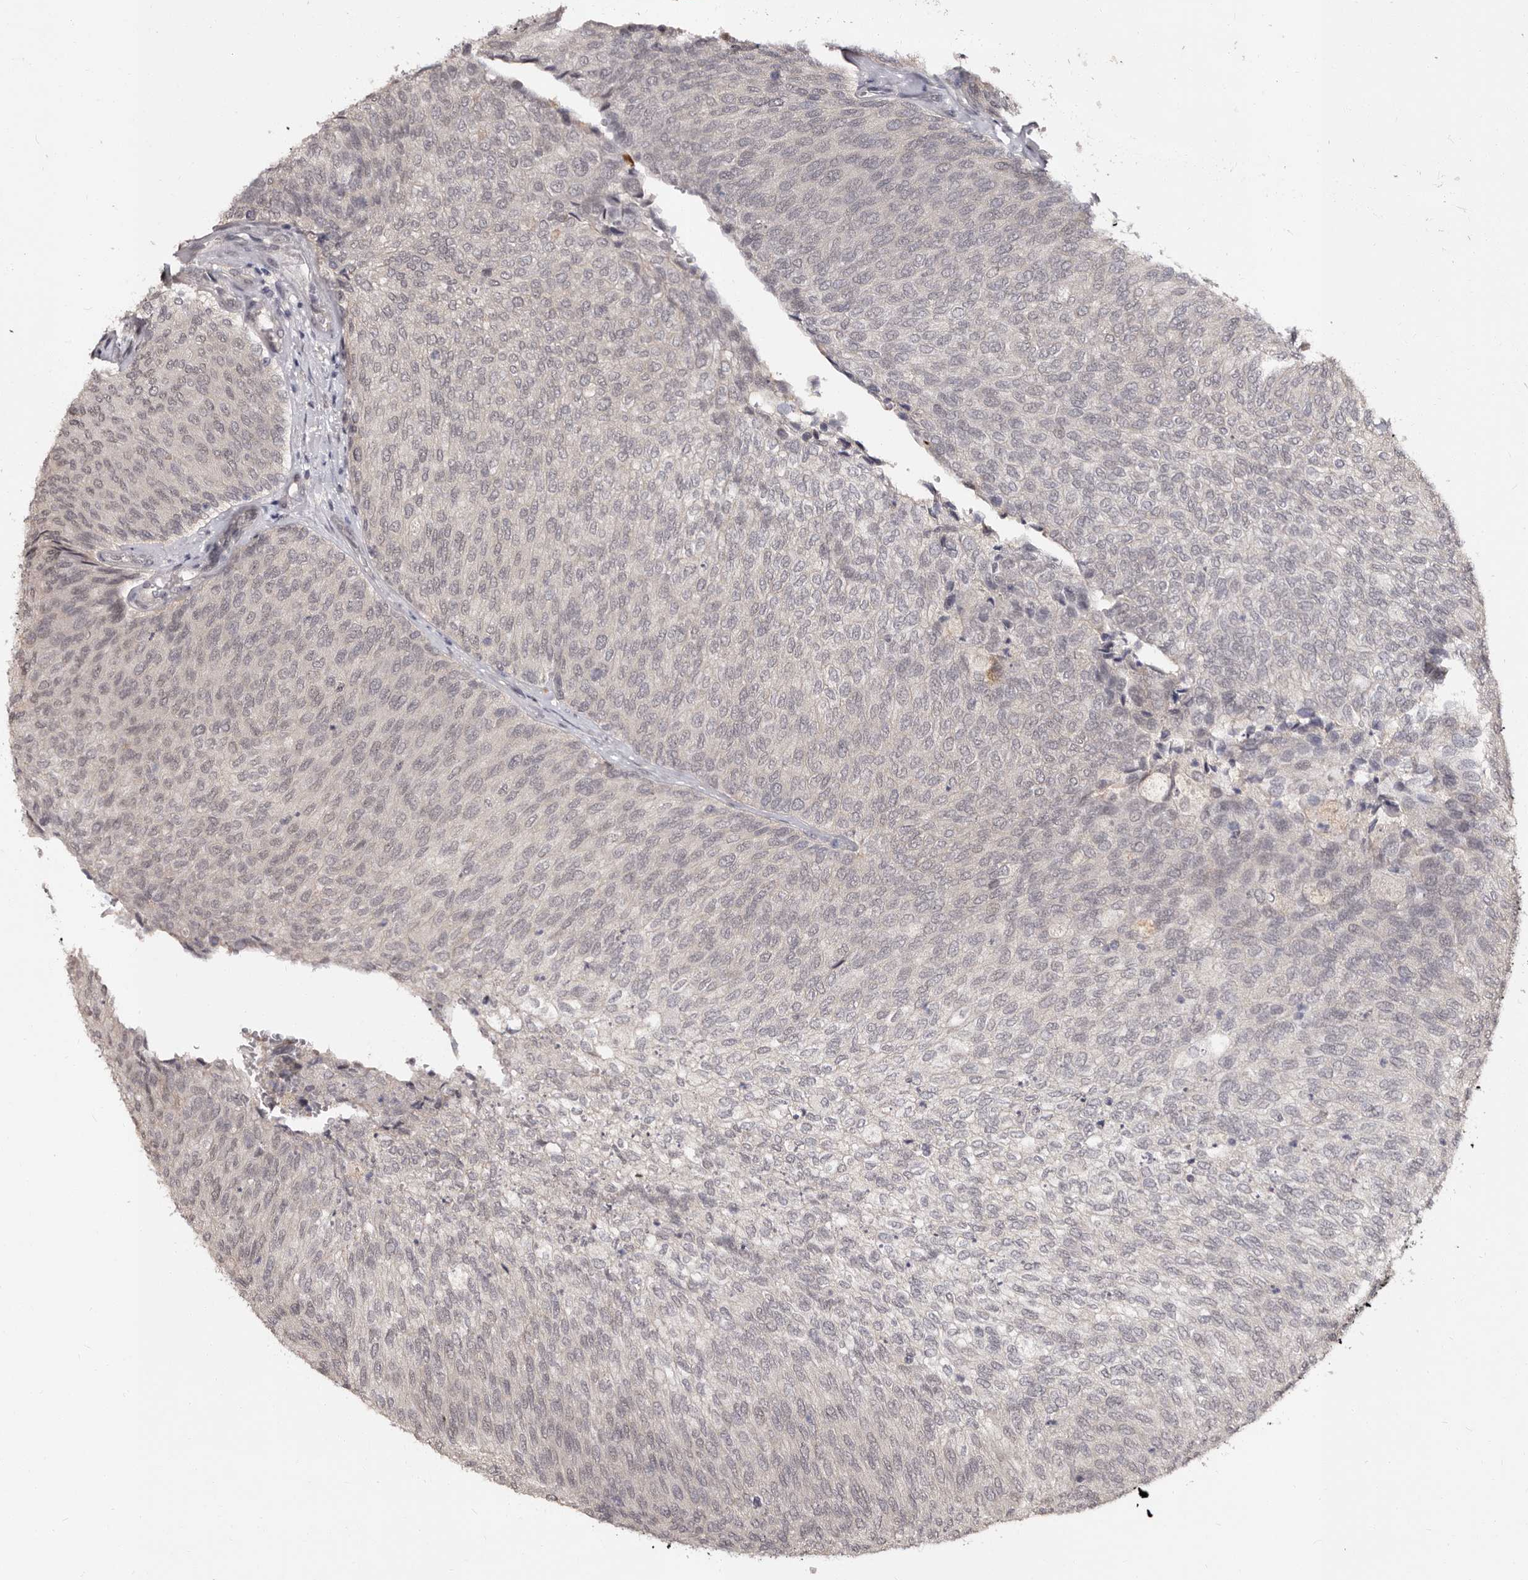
{"staining": {"intensity": "negative", "quantity": "none", "location": "none"}, "tissue": "urothelial cancer", "cell_type": "Tumor cells", "image_type": "cancer", "snomed": [{"axis": "morphology", "description": "Urothelial carcinoma, Low grade"}, {"axis": "topography", "description": "Urinary bladder"}], "caption": "Photomicrograph shows no protein positivity in tumor cells of urothelial cancer tissue. (DAB (3,3'-diaminobenzidine) immunohistochemistry (IHC), high magnification).", "gene": "TBC1D22B", "patient": {"sex": "female", "age": 79}}